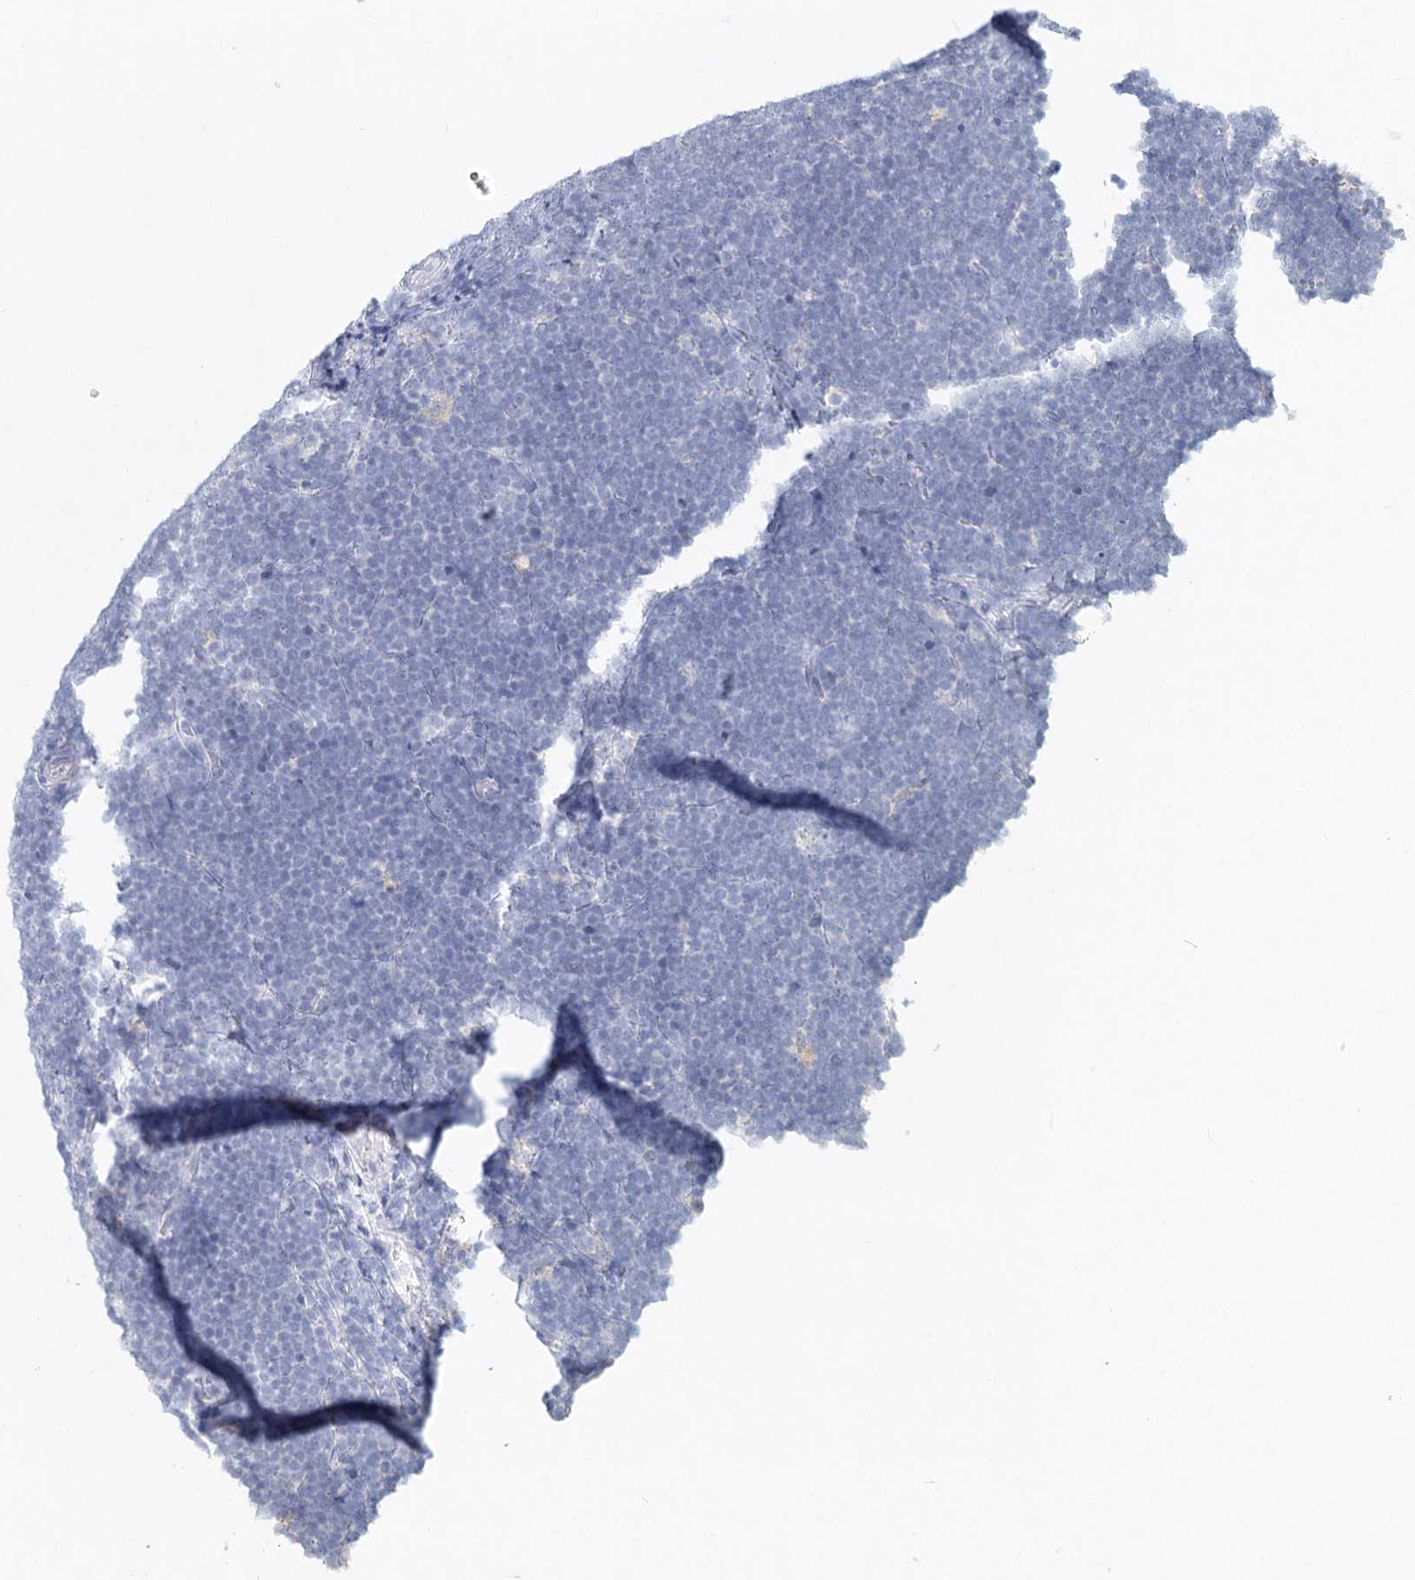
{"staining": {"intensity": "negative", "quantity": "none", "location": "none"}, "tissue": "lymphoma", "cell_type": "Tumor cells", "image_type": "cancer", "snomed": [{"axis": "morphology", "description": "Malignant lymphoma, non-Hodgkin's type, High grade"}, {"axis": "topography", "description": "Lymph node"}], "caption": "Protein analysis of high-grade malignant lymphoma, non-Hodgkin's type demonstrates no significant expression in tumor cells.", "gene": "ARSI", "patient": {"sex": "male", "age": 13}}